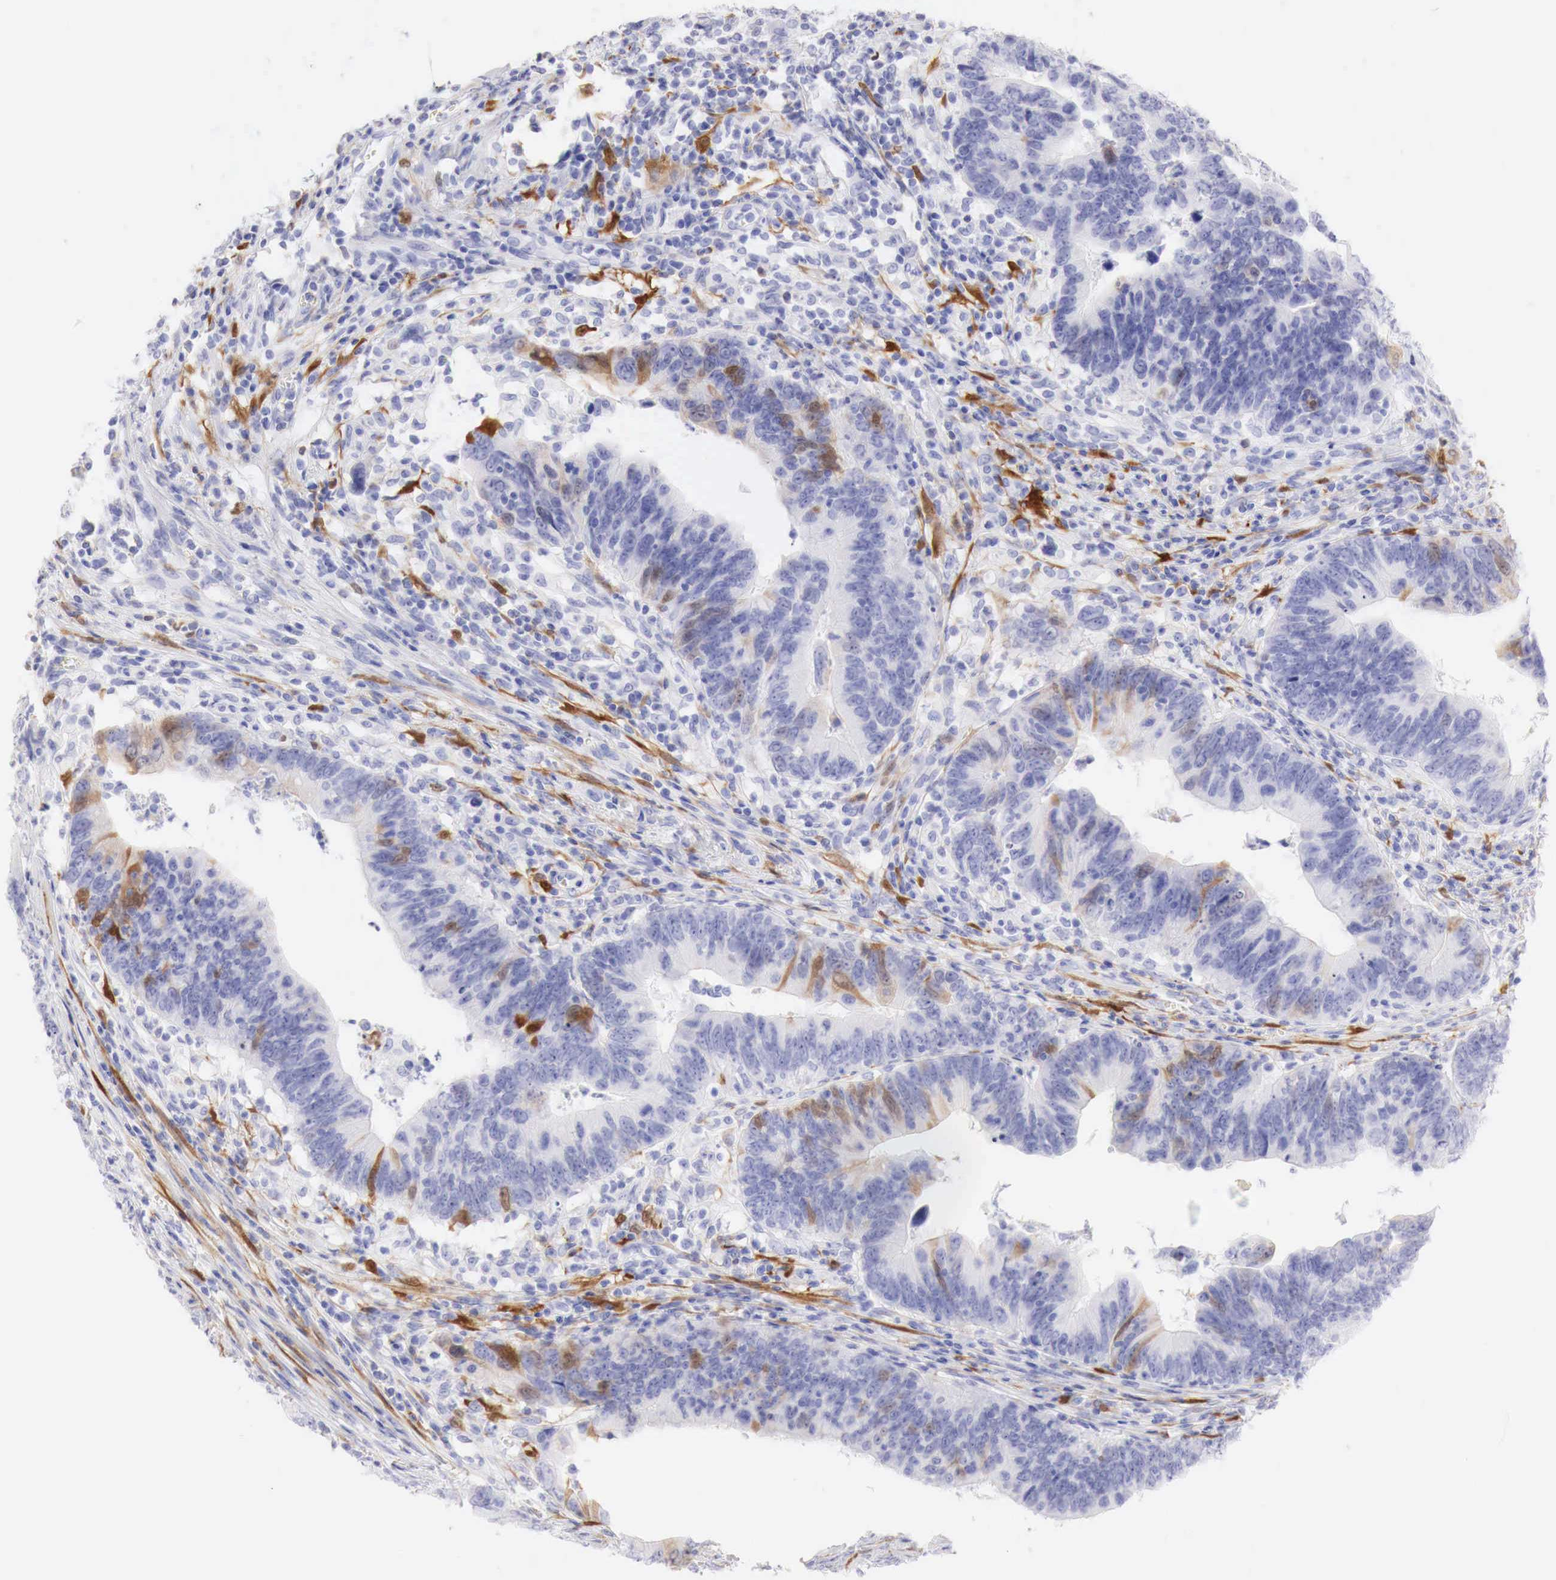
{"staining": {"intensity": "moderate", "quantity": "<25%", "location": "cytoplasmic/membranous"}, "tissue": "colorectal cancer", "cell_type": "Tumor cells", "image_type": "cancer", "snomed": [{"axis": "morphology", "description": "Adenocarcinoma, NOS"}, {"axis": "topography", "description": "Colon"}], "caption": "Moderate cytoplasmic/membranous expression is present in about <25% of tumor cells in adenocarcinoma (colorectal).", "gene": "CDKN2A", "patient": {"sex": "female", "age": 78}}